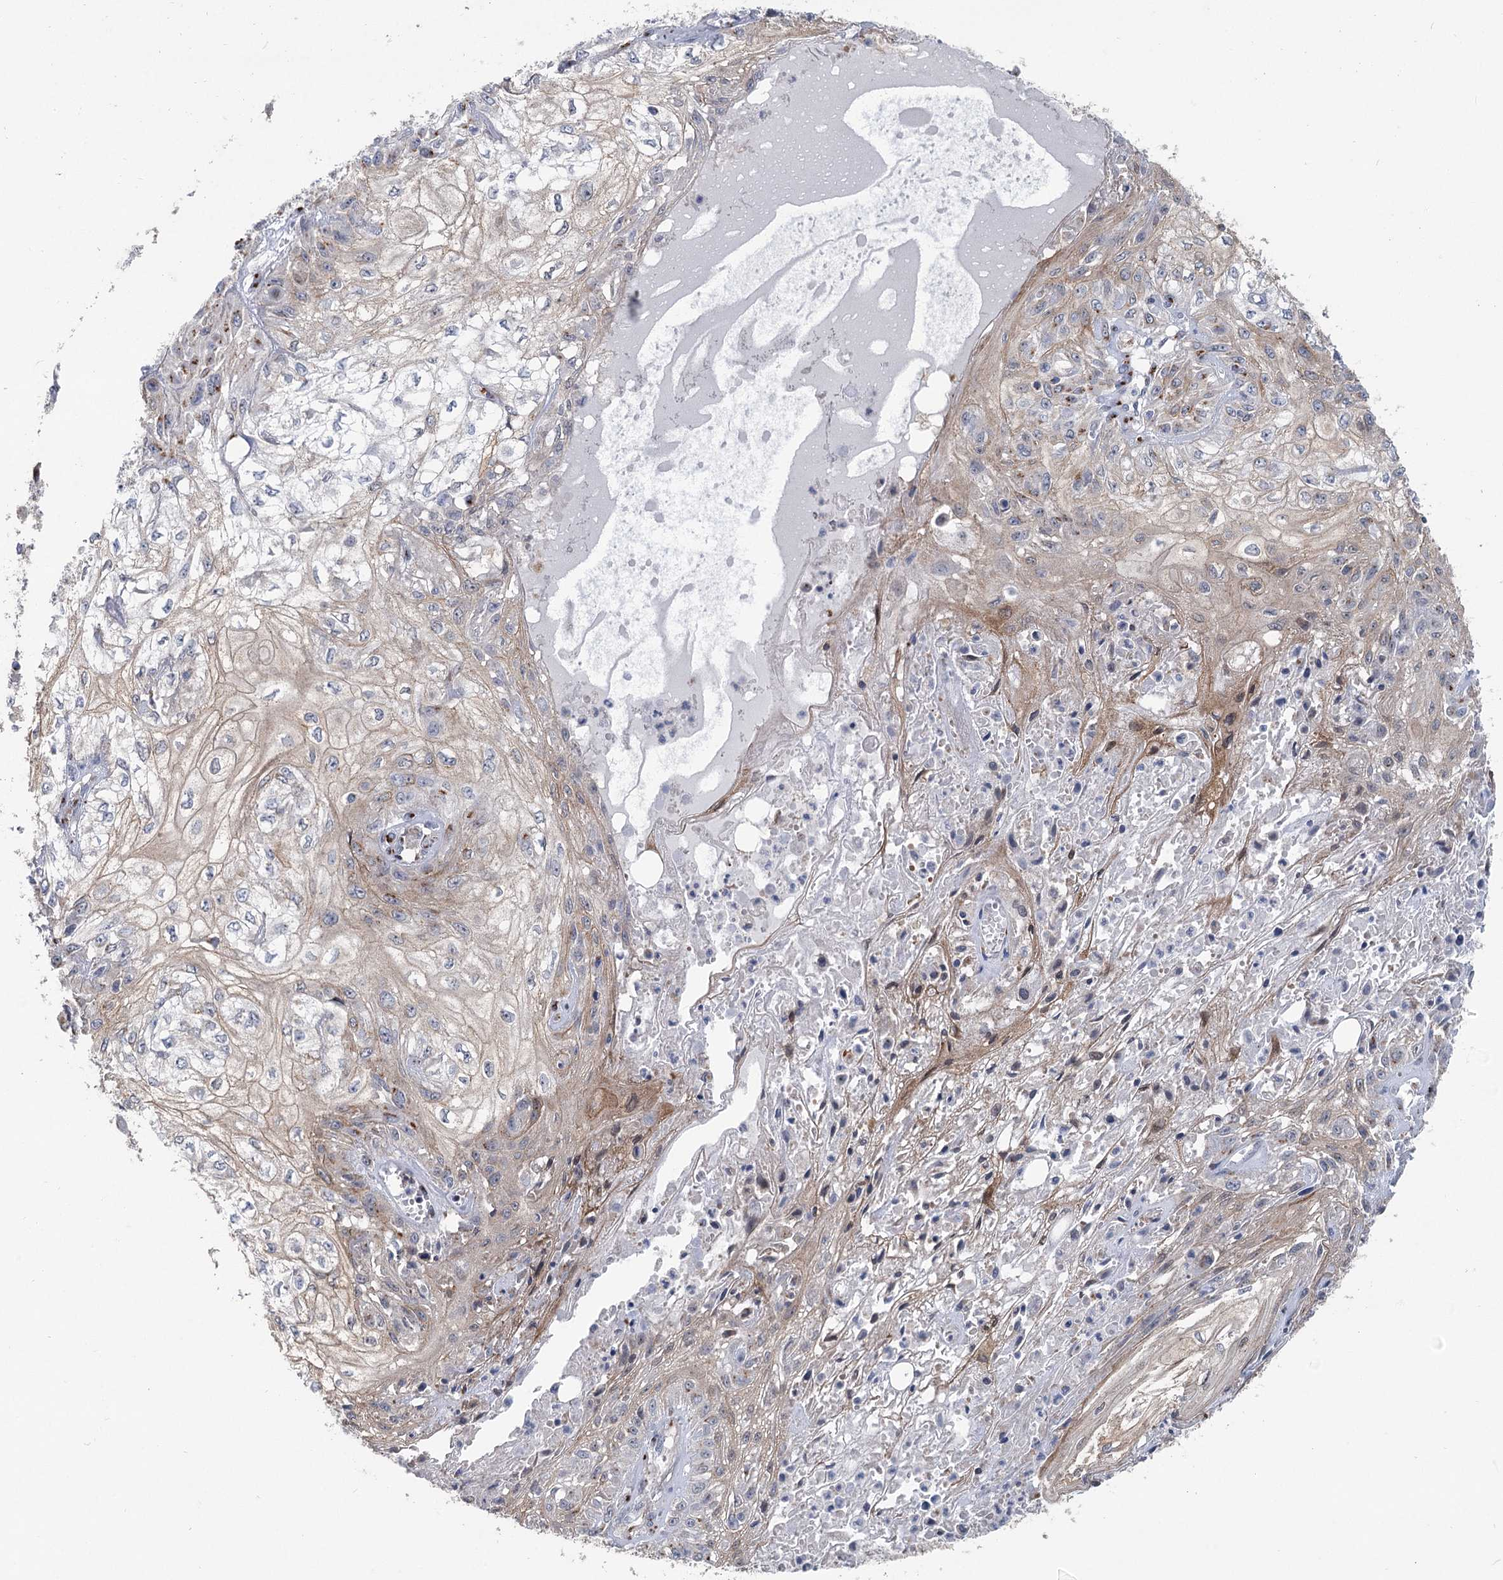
{"staining": {"intensity": "negative", "quantity": "none", "location": "none"}, "tissue": "skin cancer", "cell_type": "Tumor cells", "image_type": "cancer", "snomed": [{"axis": "morphology", "description": "Squamous cell carcinoma, NOS"}, {"axis": "morphology", "description": "Squamous cell carcinoma, metastatic, NOS"}, {"axis": "topography", "description": "Skin"}, {"axis": "topography", "description": "Lymph node"}], "caption": "The micrograph demonstrates no significant positivity in tumor cells of skin cancer. (Brightfield microscopy of DAB immunohistochemistry at high magnification).", "gene": "ITIH5", "patient": {"sex": "male", "age": 75}}